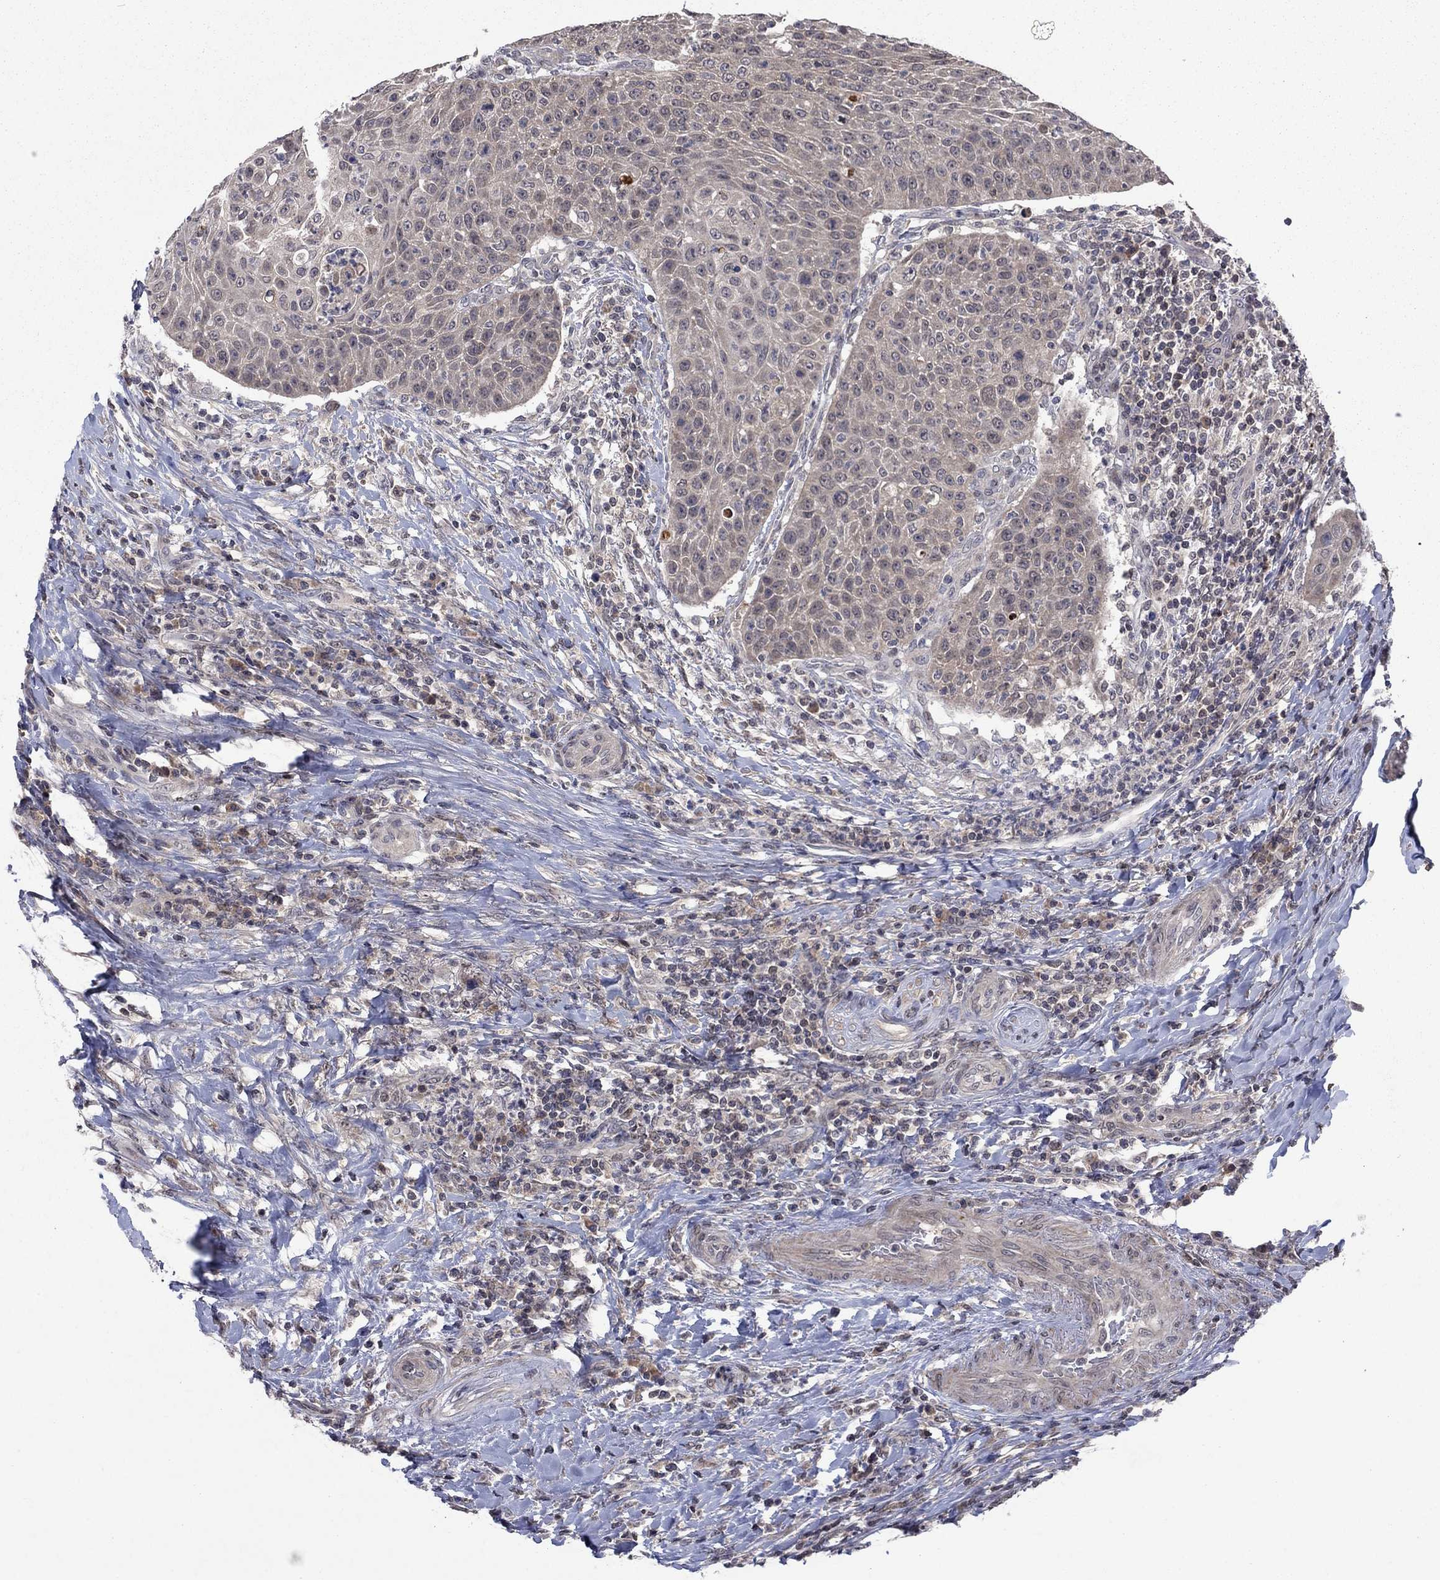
{"staining": {"intensity": "negative", "quantity": "none", "location": "none"}, "tissue": "head and neck cancer", "cell_type": "Tumor cells", "image_type": "cancer", "snomed": [{"axis": "morphology", "description": "Squamous cell carcinoma, NOS"}, {"axis": "topography", "description": "Head-Neck"}], "caption": "This is a histopathology image of IHC staining of head and neck cancer, which shows no expression in tumor cells. The staining was performed using DAB (3,3'-diaminobenzidine) to visualize the protein expression in brown, while the nuclei were stained in blue with hematoxylin (Magnification: 20x).", "gene": "IAH1", "patient": {"sex": "male", "age": 69}}